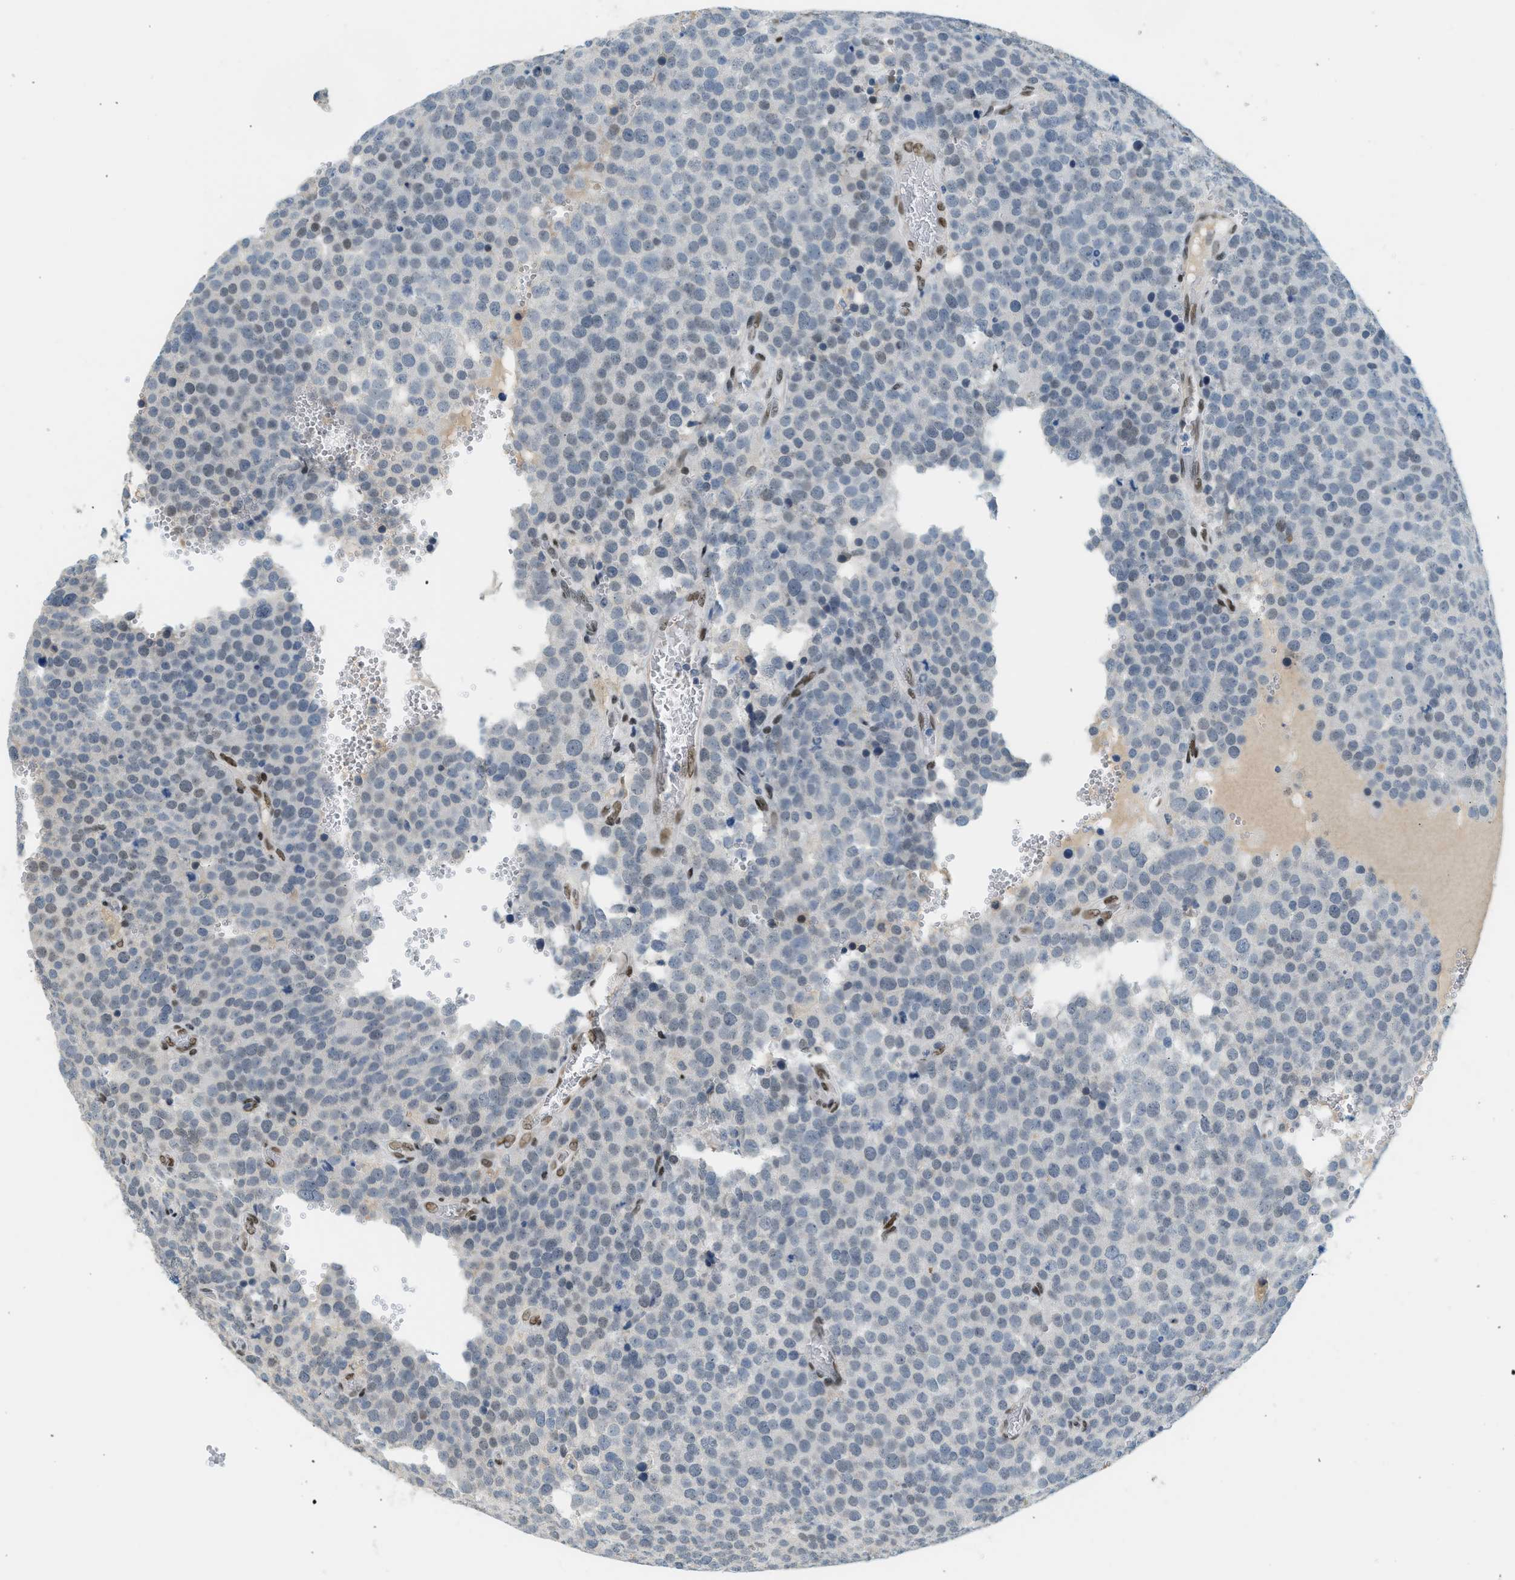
{"staining": {"intensity": "negative", "quantity": "none", "location": "none"}, "tissue": "testis cancer", "cell_type": "Tumor cells", "image_type": "cancer", "snomed": [{"axis": "morphology", "description": "Normal tissue, NOS"}, {"axis": "morphology", "description": "Seminoma, NOS"}, {"axis": "topography", "description": "Testis"}], "caption": "Human testis cancer (seminoma) stained for a protein using IHC demonstrates no expression in tumor cells.", "gene": "ZBTB20", "patient": {"sex": "male", "age": 71}}